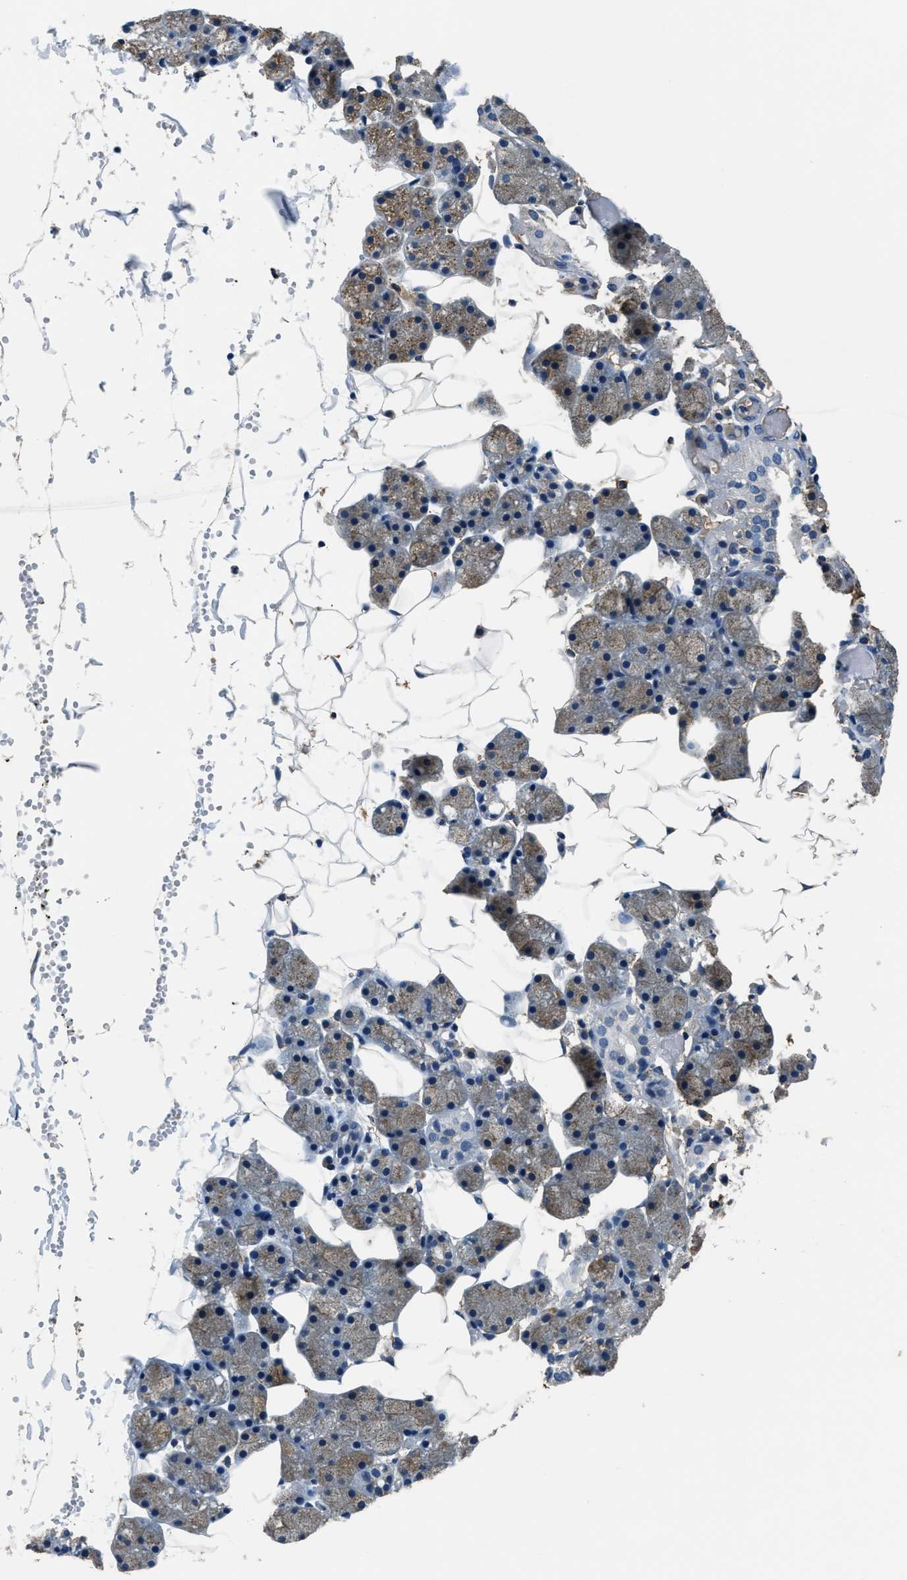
{"staining": {"intensity": "weak", "quantity": "<25%", "location": "cytoplasmic/membranous"}, "tissue": "salivary gland", "cell_type": "Glandular cells", "image_type": "normal", "snomed": [{"axis": "morphology", "description": "Normal tissue, NOS"}, {"axis": "topography", "description": "Salivary gland"}], "caption": "Glandular cells are negative for protein expression in benign human salivary gland. Nuclei are stained in blue.", "gene": "EEA1", "patient": {"sex": "female", "age": 33}}